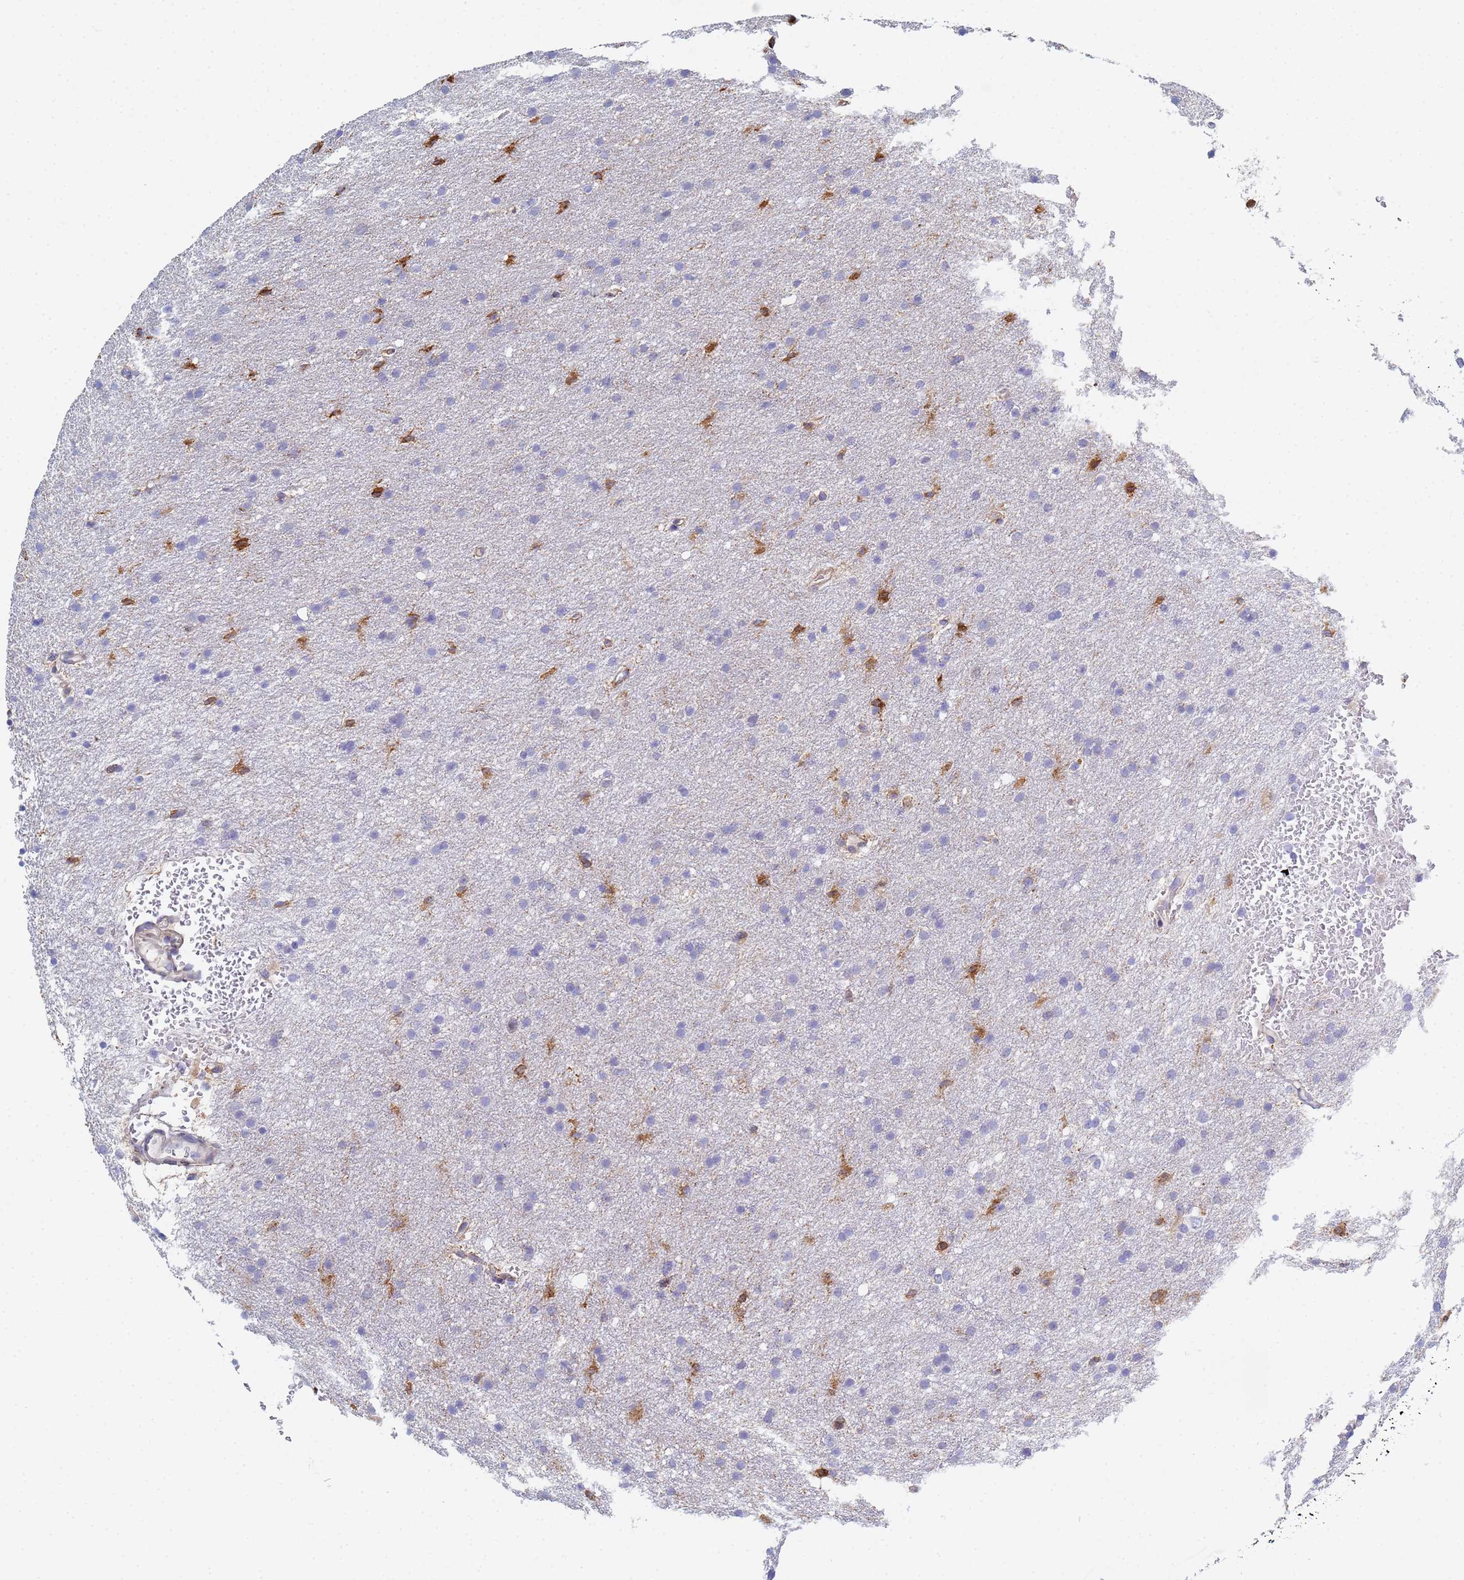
{"staining": {"intensity": "moderate", "quantity": "<25%", "location": "cytoplasmic/membranous"}, "tissue": "glioma", "cell_type": "Tumor cells", "image_type": "cancer", "snomed": [{"axis": "morphology", "description": "Glioma, malignant, High grade"}, {"axis": "topography", "description": "Cerebral cortex"}], "caption": "Moderate cytoplasmic/membranous staining is identified in approximately <25% of tumor cells in high-grade glioma (malignant).", "gene": "GDAP2", "patient": {"sex": "female", "age": 36}}